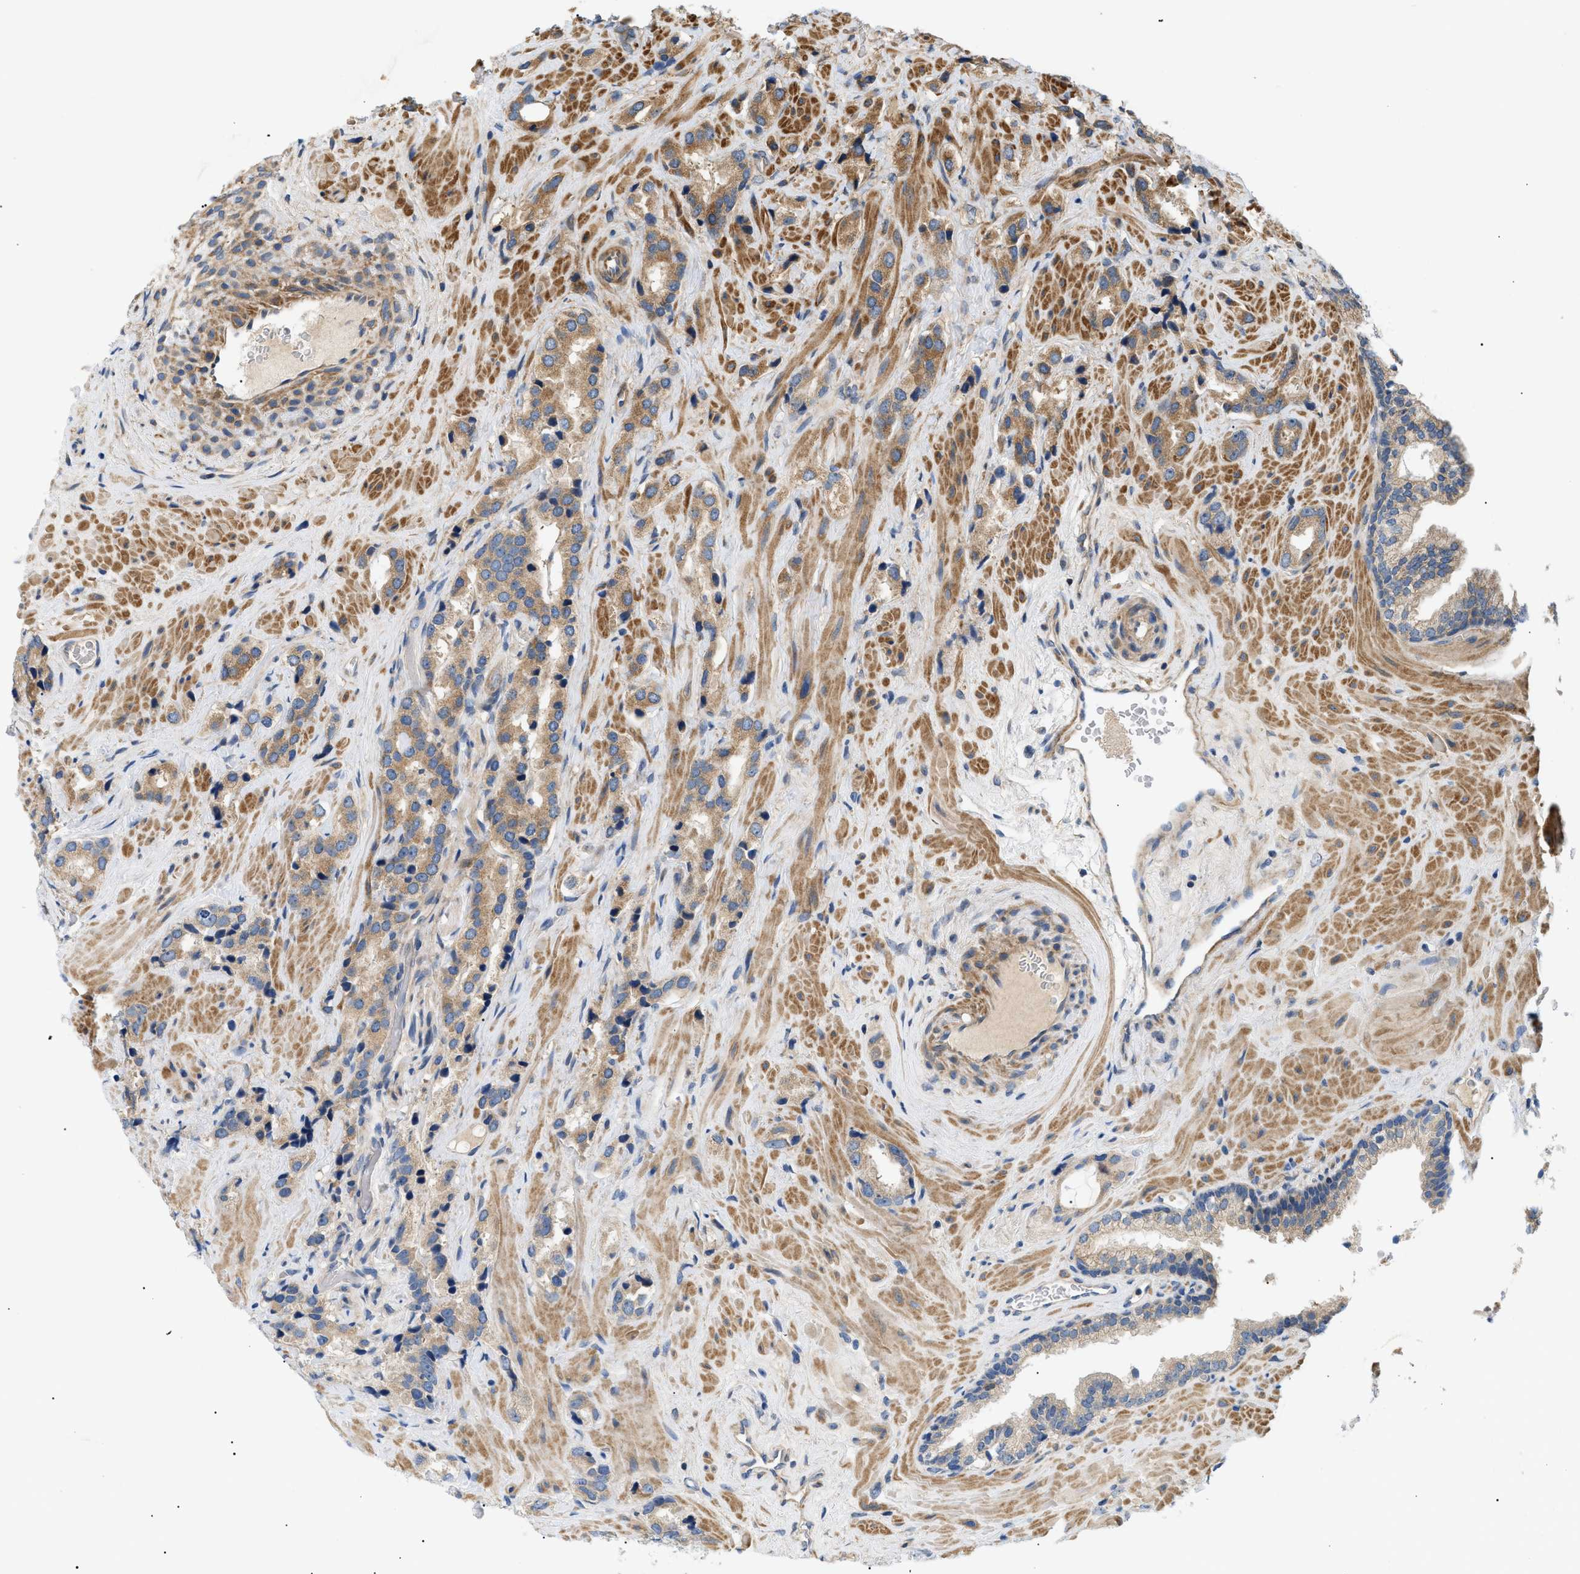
{"staining": {"intensity": "moderate", "quantity": ">75%", "location": "cytoplasmic/membranous"}, "tissue": "prostate cancer", "cell_type": "Tumor cells", "image_type": "cancer", "snomed": [{"axis": "morphology", "description": "Adenocarcinoma, High grade"}, {"axis": "topography", "description": "Prostate"}], "caption": "This is a micrograph of immunohistochemistry staining of prostate high-grade adenocarcinoma, which shows moderate expression in the cytoplasmic/membranous of tumor cells.", "gene": "PPM1B", "patient": {"sex": "male", "age": 64}}